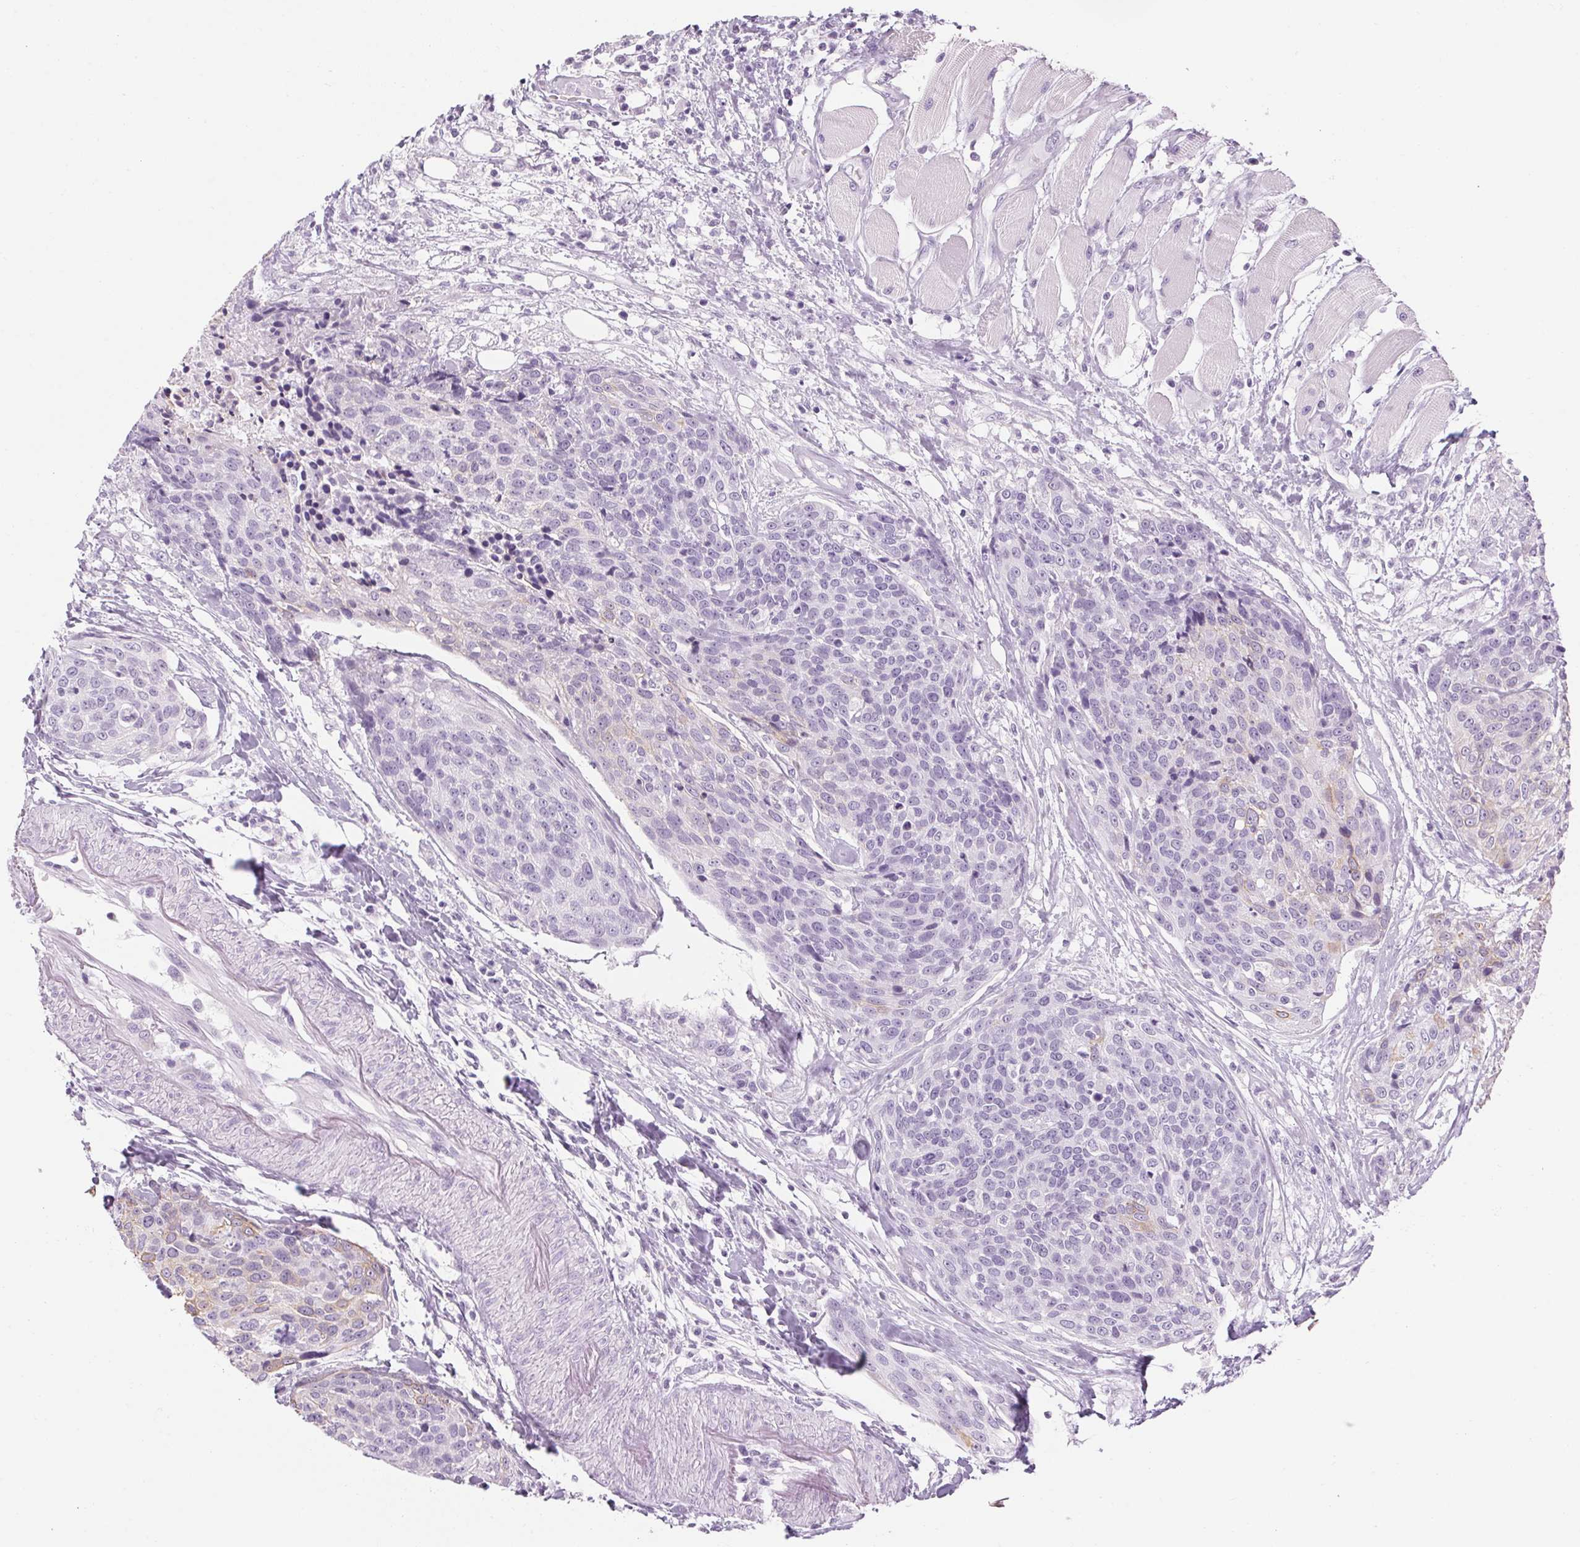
{"staining": {"intensity": "weak", "quantity": "<25%", "location": "cytoplasmic/membranous"}, "tissue": "head and neck cancer", "cell_type": "Tumor cells", "image_type": "cancer", "snomed": [{"axis": "morphology", "description": "Squamous cell carcinoma, NOS"}, {"axis": "topography", "description": "Oral tissue"}, {"axis": "topography", "description": "Head-Neck"}], "caption": "Immunohistochemical staining of human head and neck cancer (squamous cell carcinoma) displays no significant expression in tumor cells.", "gene": "RPTN", "patient": {"sex": "male", "age": 64}}